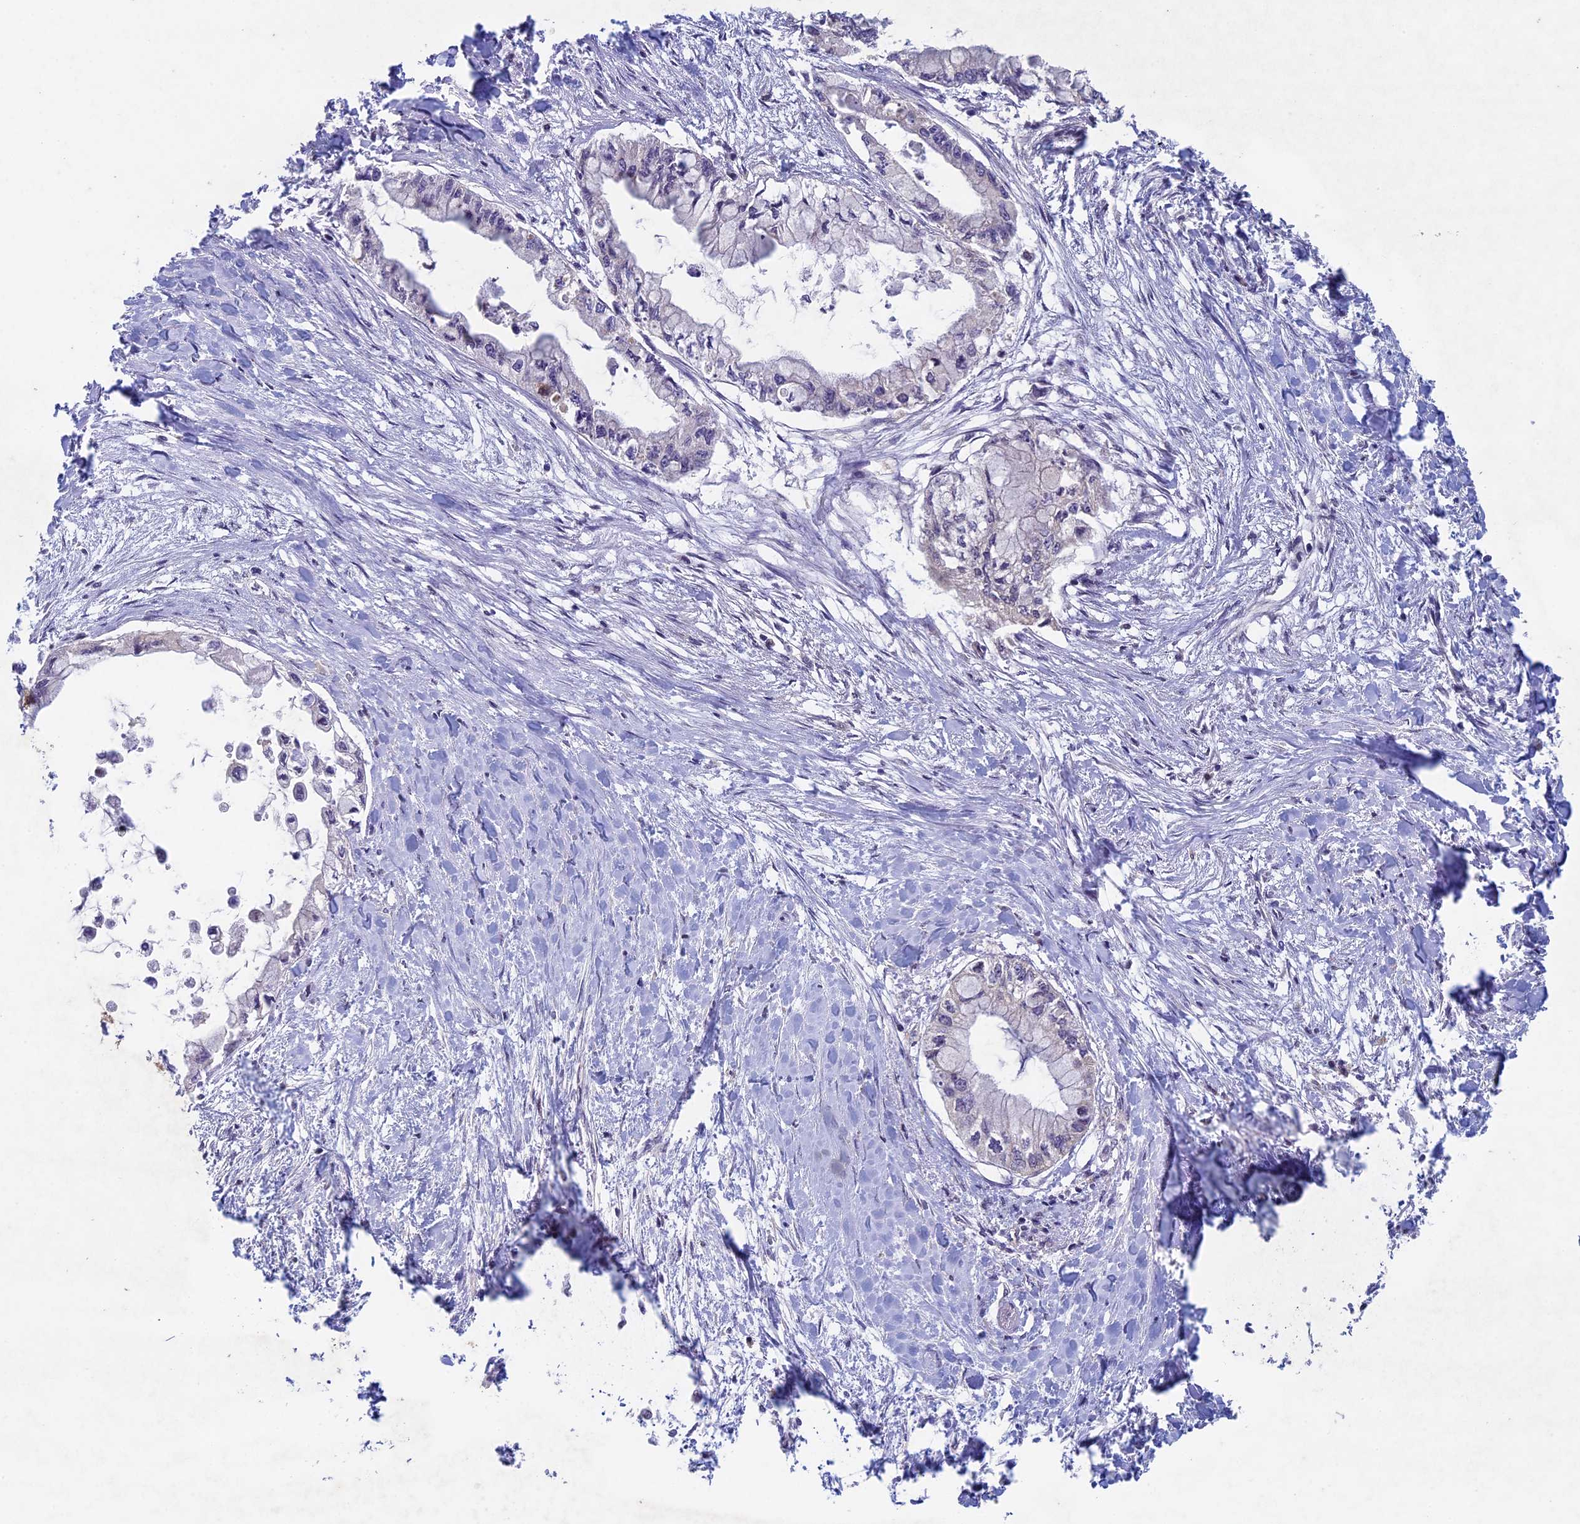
{"staining": {"intensity": "negative", "quantity": "none", "location": "none"}, "tissue": "pancreatic cancer", "cell_type": "Tumor cells", "image_type": "cancer", "snomed": [{"axis": "morphology", "description": "Adenocarcinoma, NOS"}, {"axis": "topography", "description": "Pancreas"}], "caption": "An IHC photomicrograph of pancreatic adenocarcinoma is shown. There is no staining in tumor cells of pancreatic adenocarcinoma.", "gene": "RCCD1", "patient": {"sex": "male", "age": 48}}